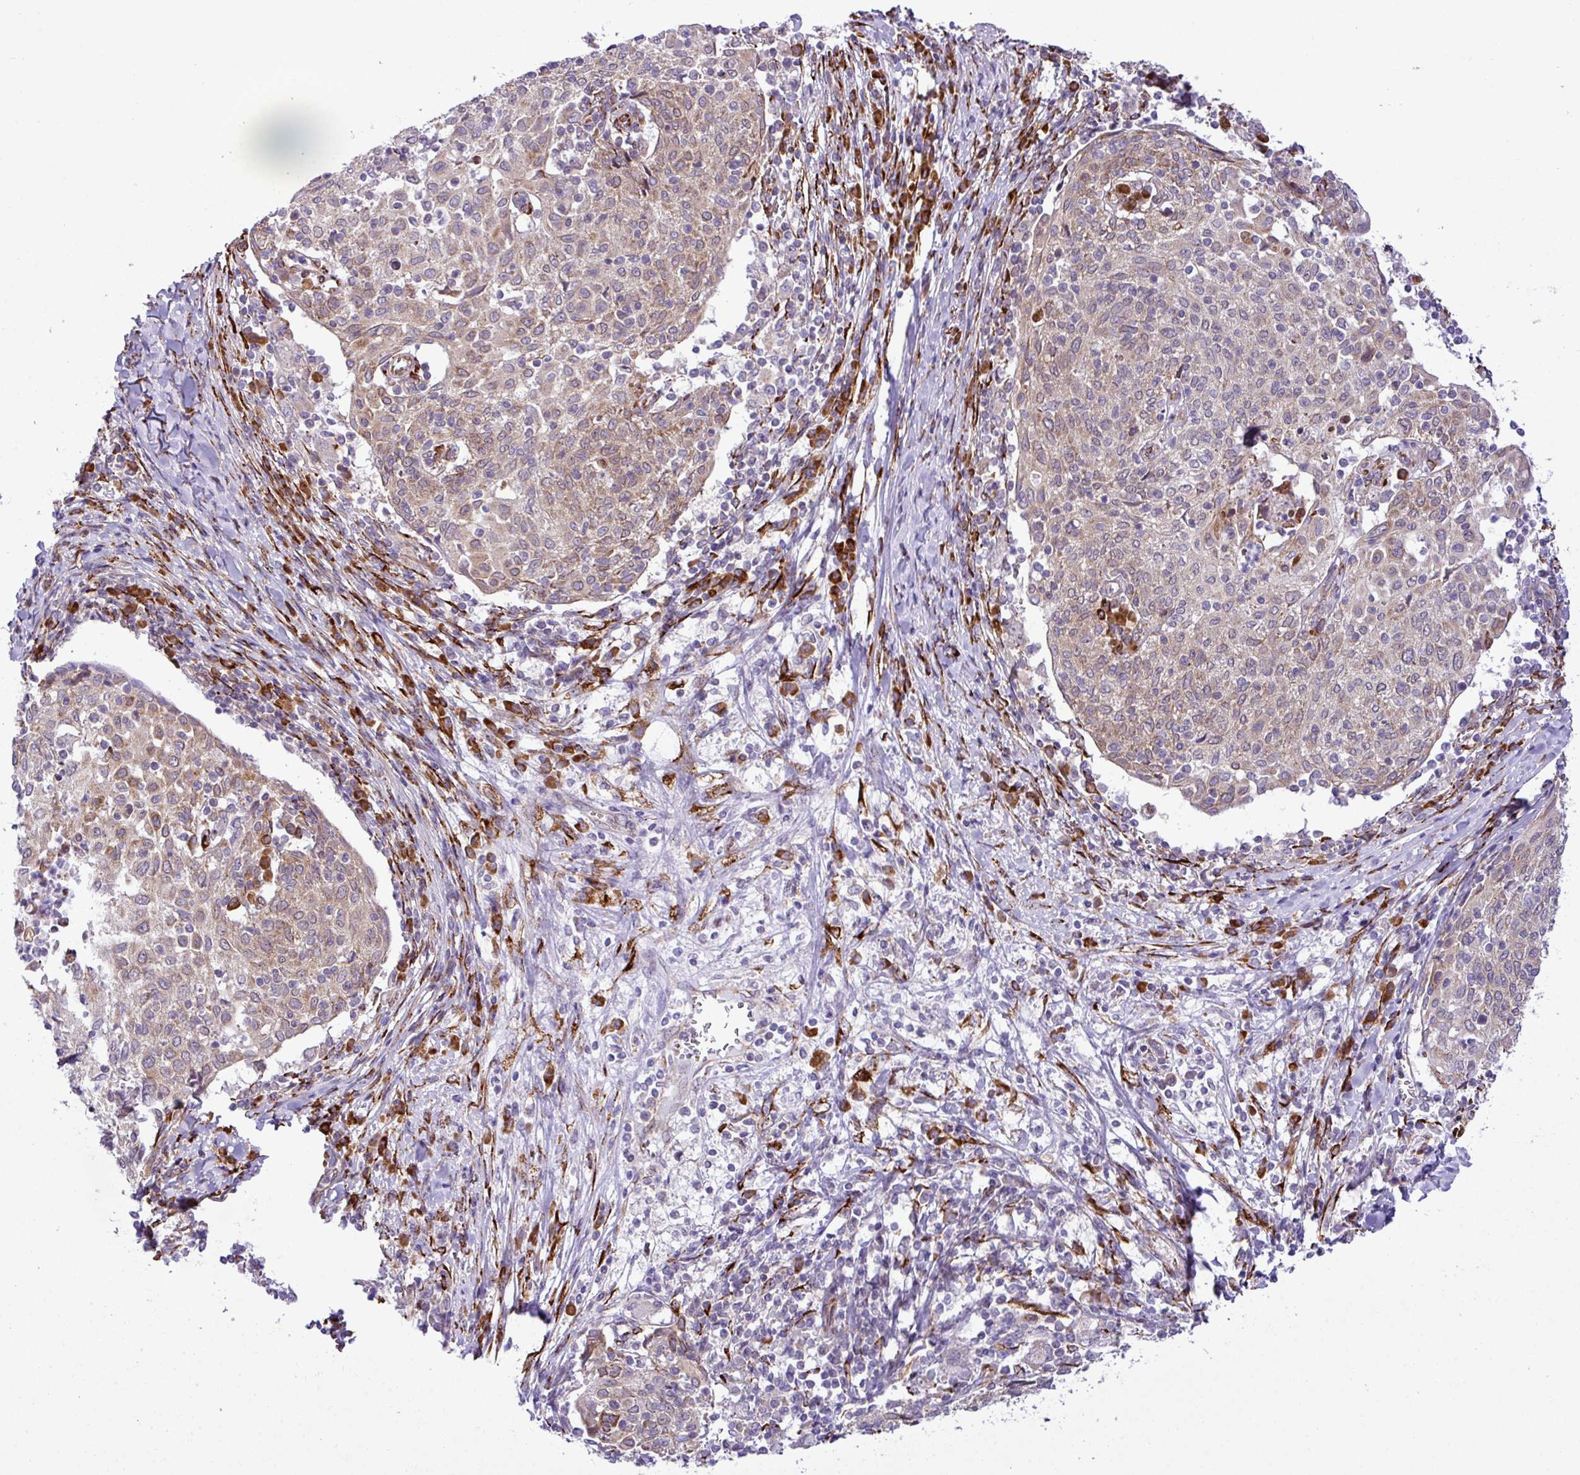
{"staining": {"intensity": "weak", "quantity": "25%-75%", "location": "cytoplasmic/membranous"}, "tissue": "cervical cancer", "cell_type": "Tumor cells", "image_type": "cancer", "snomed": [{"axis": "morphology", "description": "Squamous cell carcinoma, NOS"}, {"axis": "topography", "description": "Cervix"}], "caption": "Cervical squamous cell carcinoma stained with a brown dye demonstrates weak cytoplasmic/membranous positive staining in about 25%-75% of tumor cells.", "gene": "CFAP97", "patient": {"sex": "female", "age": 52}}